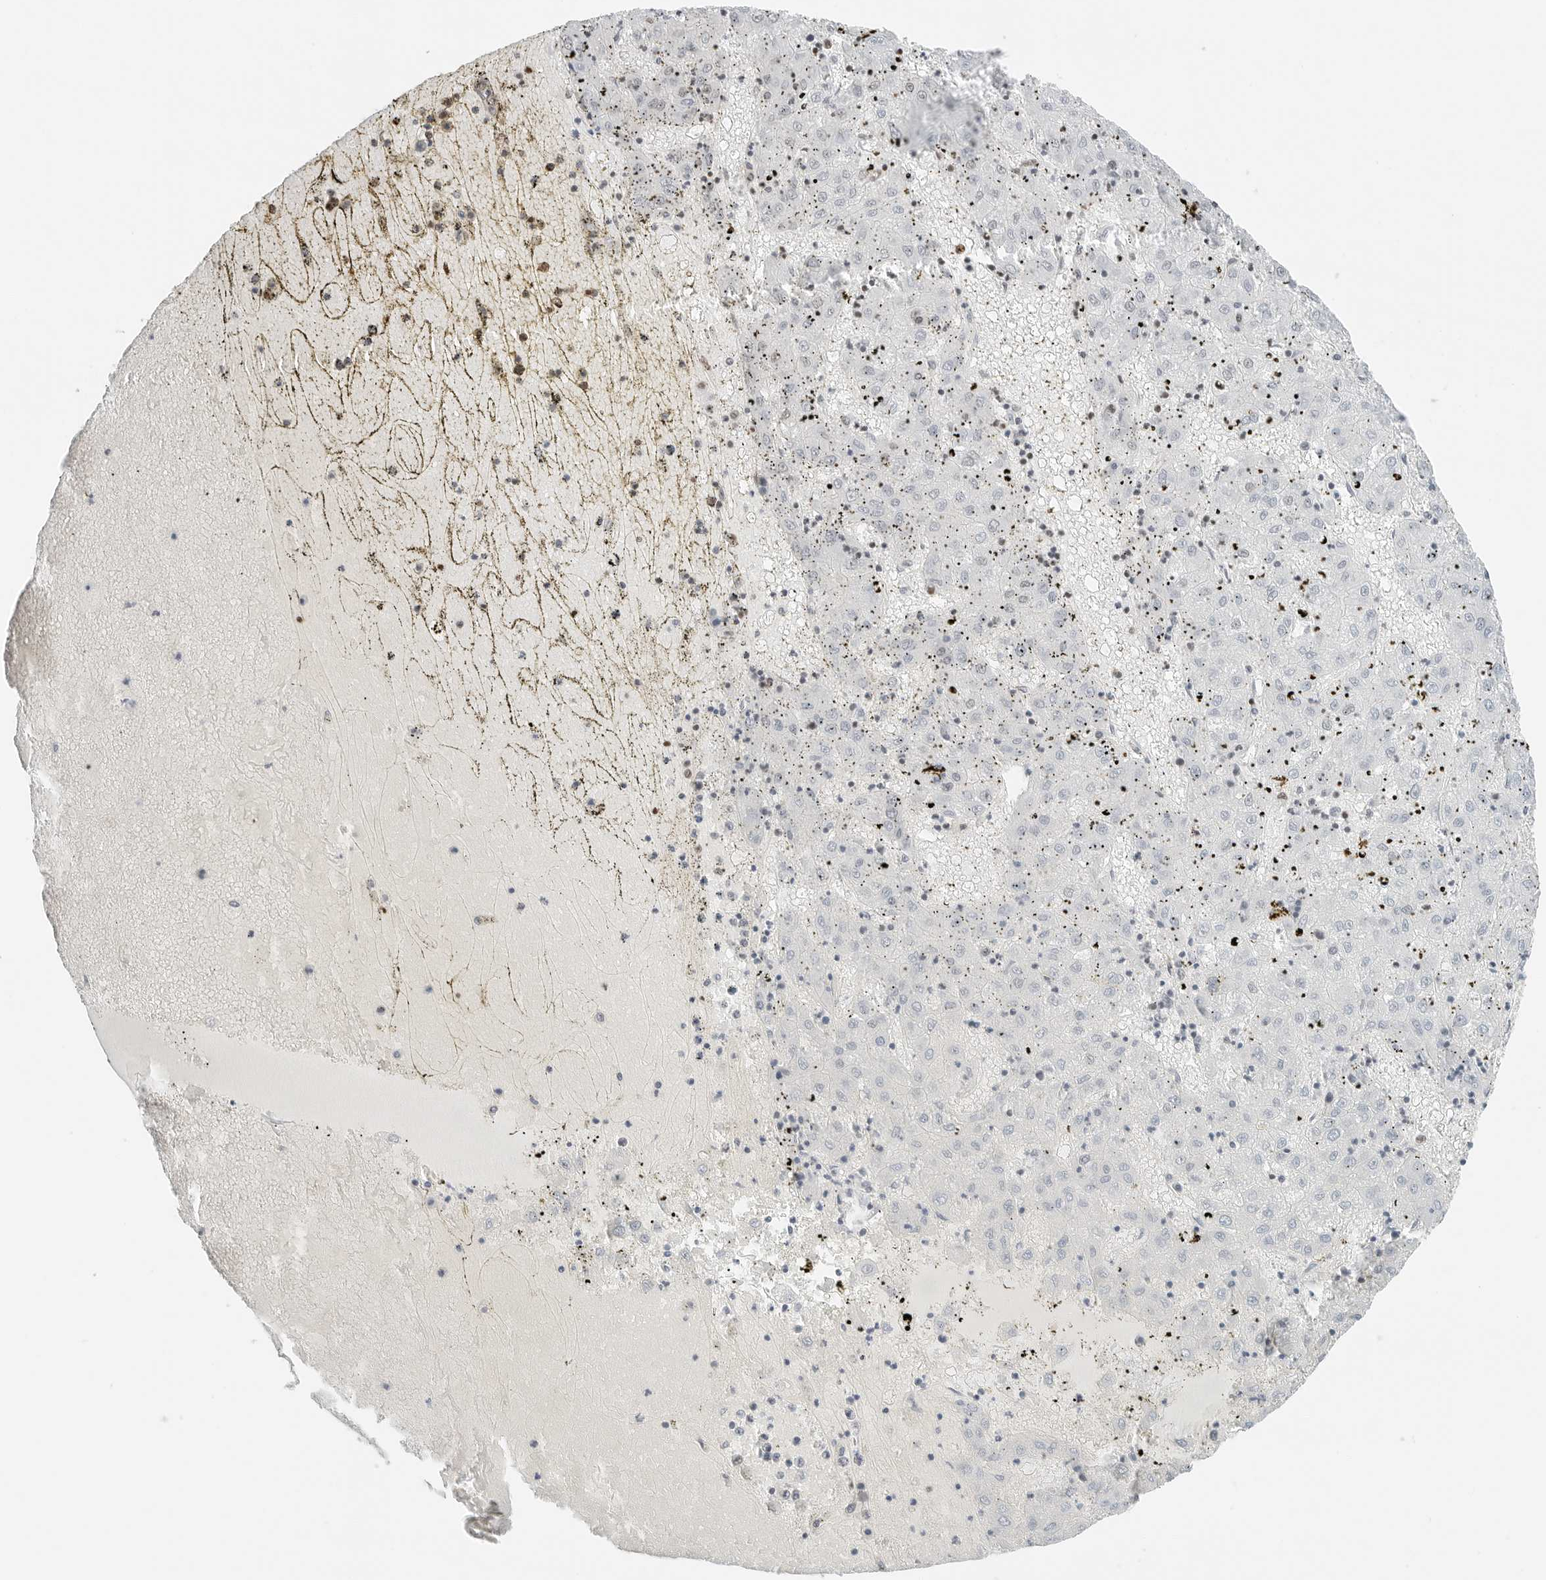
{"staining": {"intensity": "negative", "quantity": "none", "location": "none"}, "tissue": "liver cancer", "cell_type": "Tumor cells", "image_type": "cancer", "snomed": [{"axis": "morphology", "description": "Carcinoma, Hepatocellular, NOS"}, {"axis": "topography", "description": "Liver"}], "caption": "The image reveals no significant expression in tumor cells of liver cancer (hepatocellular carcinoma). Nuclei are stained in blue.", "gene": "CRTC2", "patient": {"sex": "male", "age": 72}}